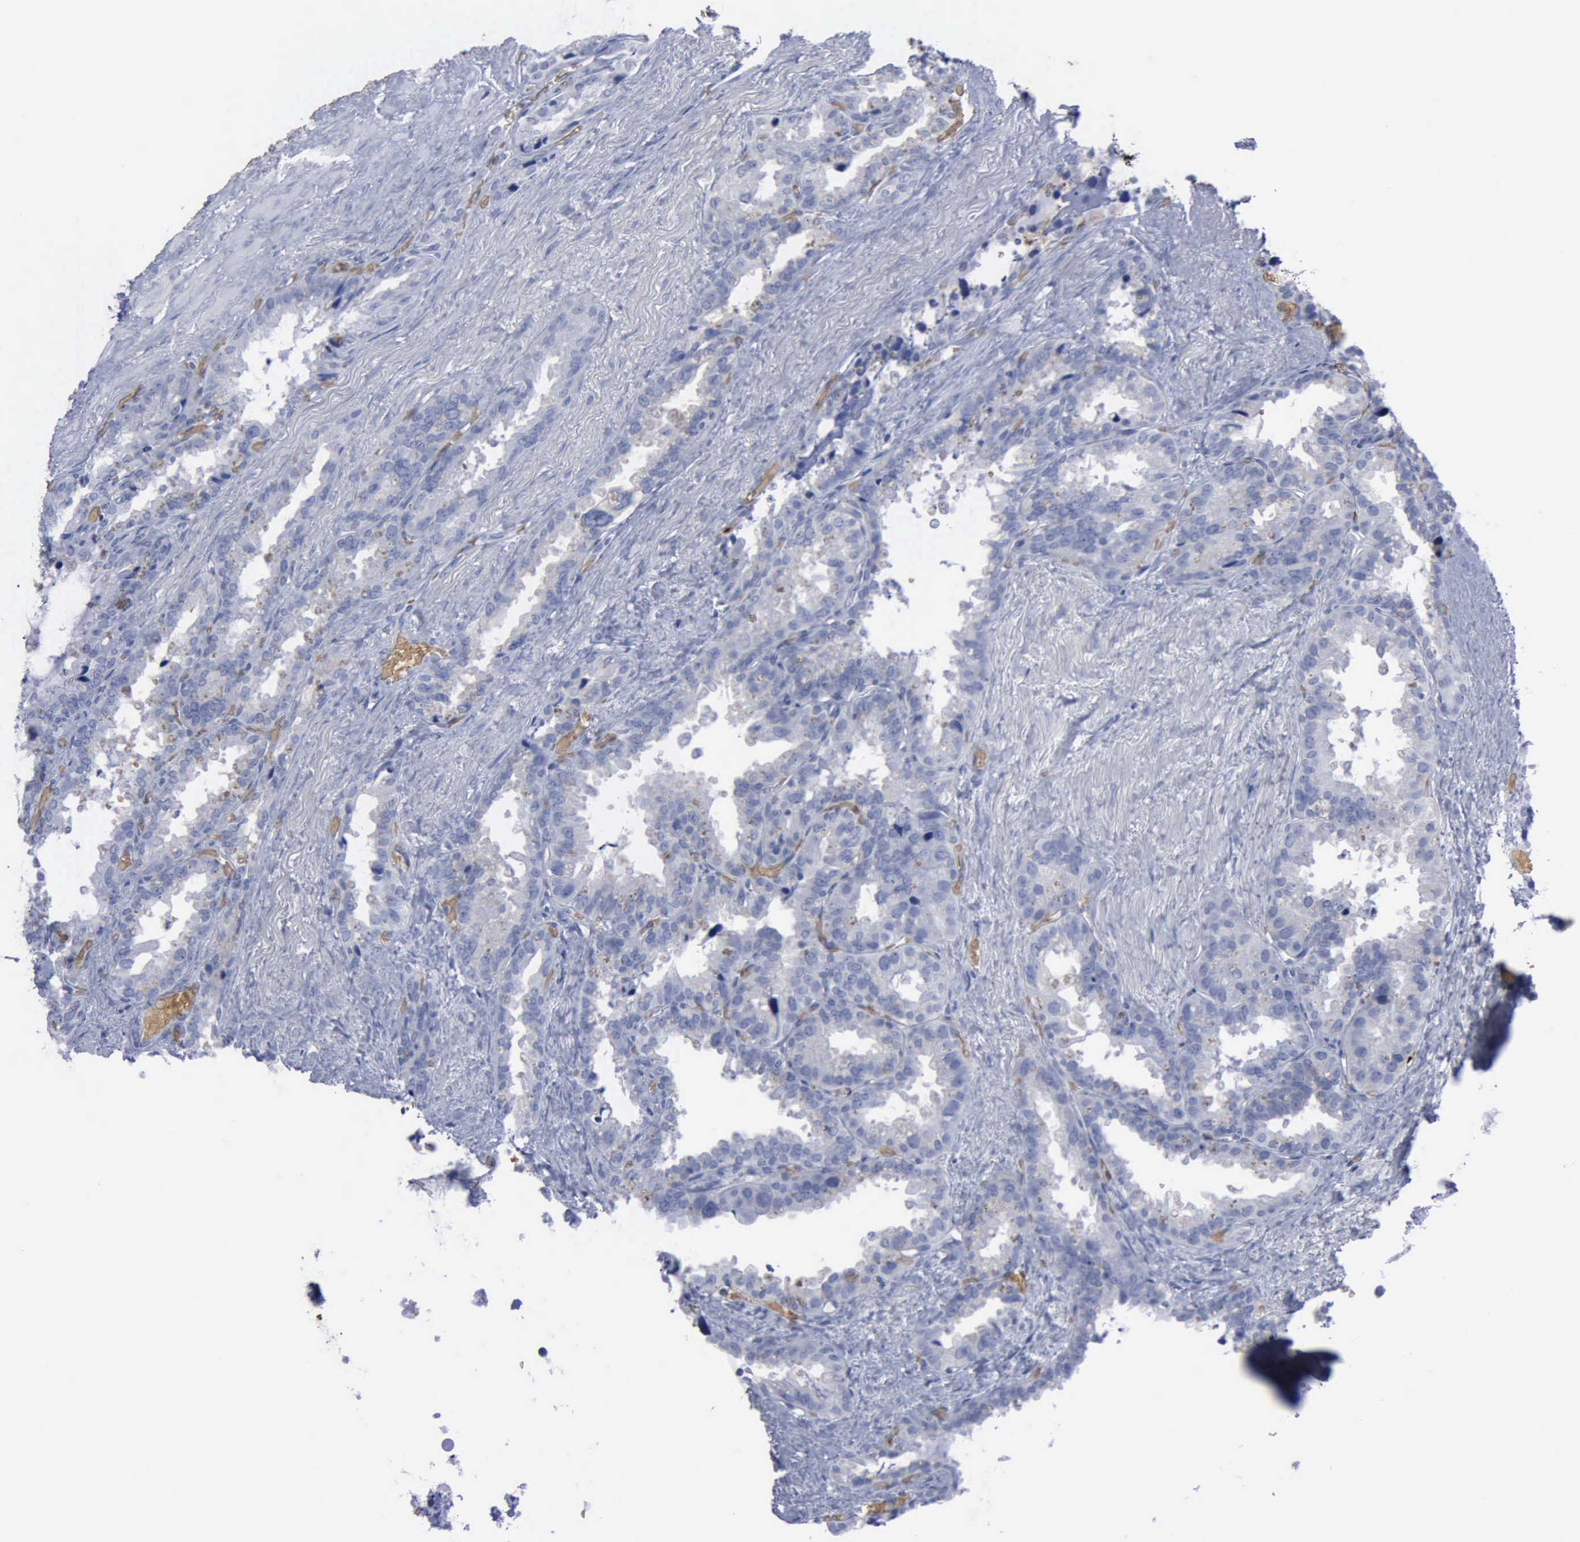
{"staining": {"intensity": "negative", "quantity": "none", "location": "none"}, "tissue": "seminal vesicle", "cell_type": "Glandular cells", "image_type": "normal", "snomed": [{"axis": "morphology", "description": "Normal tissue, NOS"}, {"axis": "topography", "description": "Prostate"}, {"axis": "topography", "description": "Seminal veicle"}], "caption": "Benign seminal vesicle was stained to show a protein in brown. There is no significant expression in glandular cells. (Immunohistochemistry, brightfield microscopy, high magnification).", "gene": "TGFB1", "patient": {"sex": "male", "age": 63}}